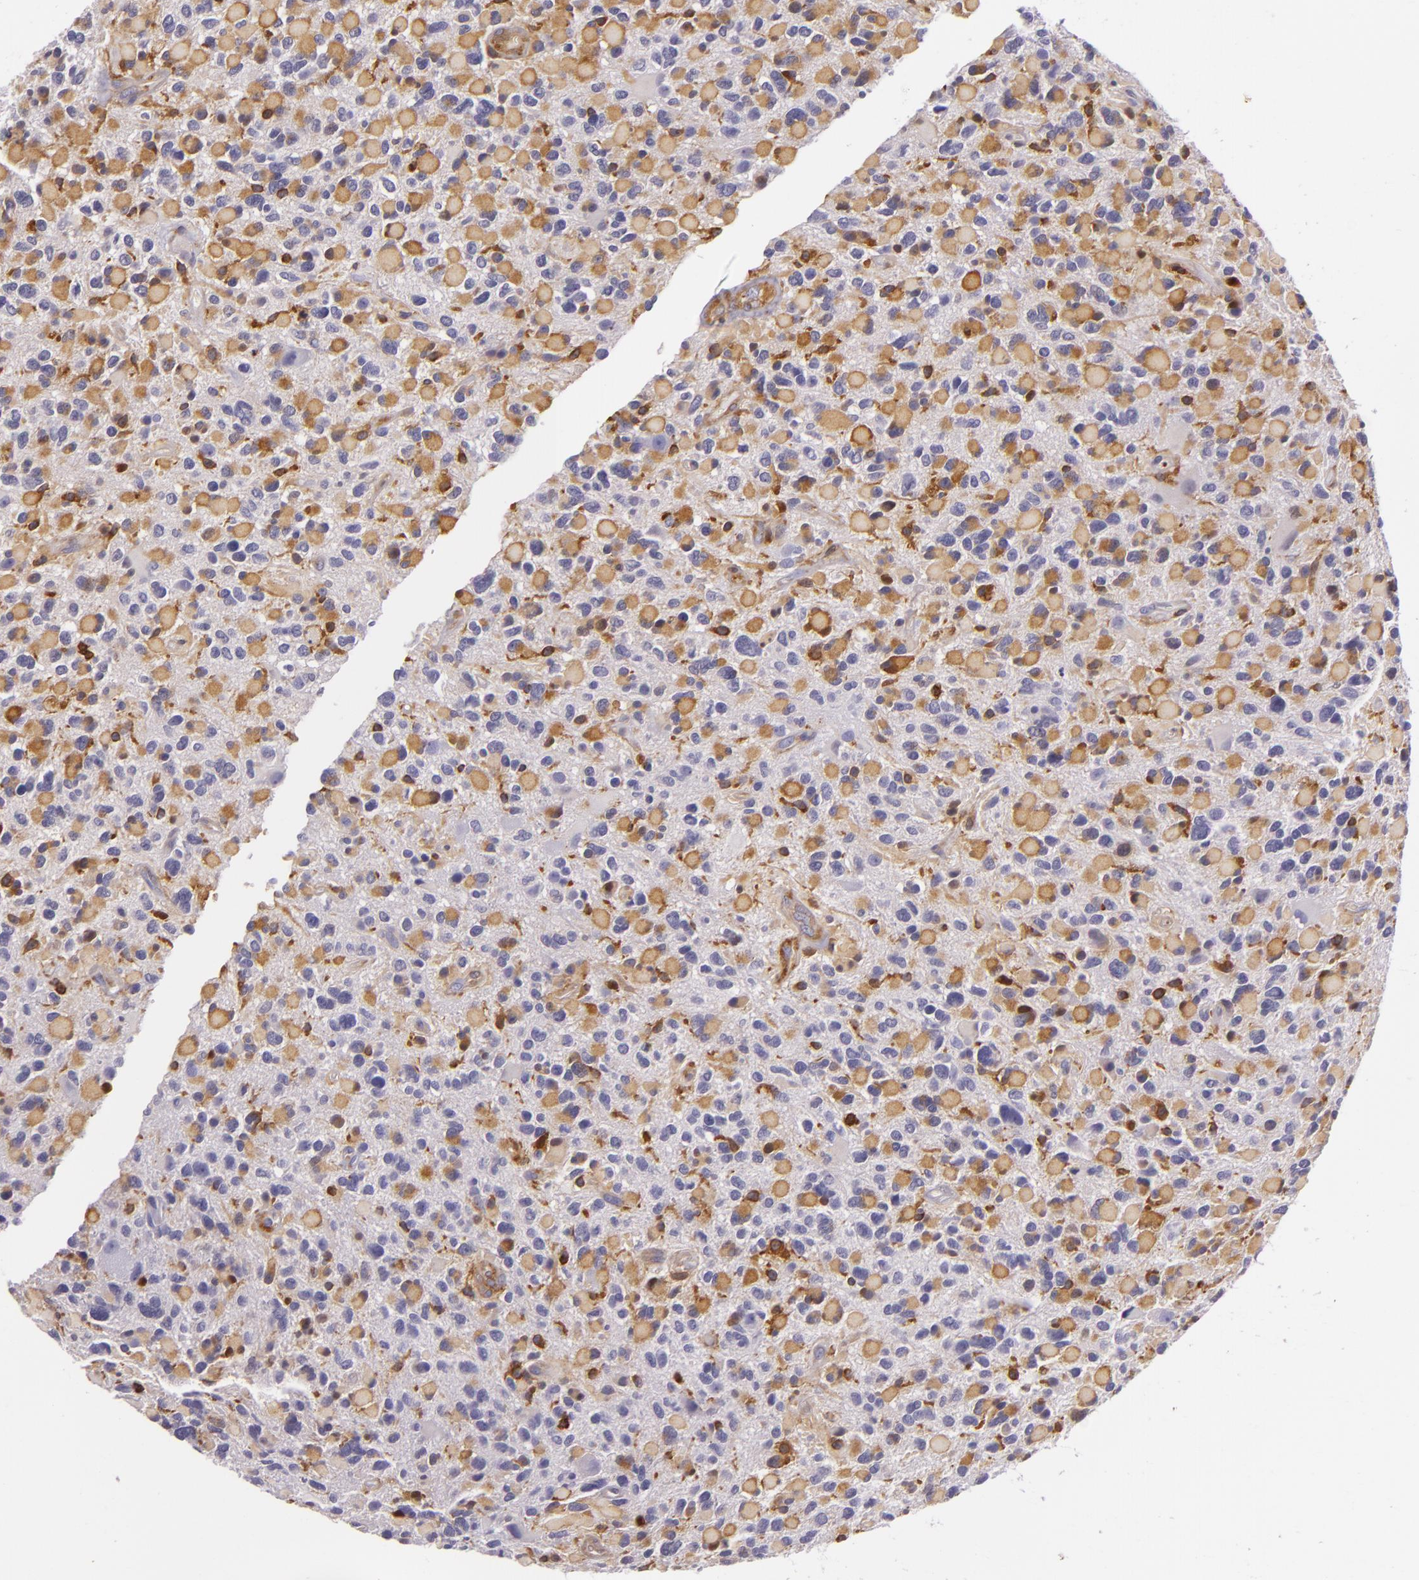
{"staining": {"intensity": "moderate", "quantity": ">75%", "location": "cytoplasmic/membranous"}, "tissue": "glioma", "cell_type": "Tumor cells", "image_type": "cancer", "snomed": [{"axis": "morphology", "description": "Glioma, malignant, High grade"}, {"axis": "topography", "description": "Brain"}], "caption": "Immunohistochemistry of human glioma demonstrates medium levels of moderate cytoplasmic/membranous staining in about >75% of tumor cells.", "gene": "TLN1", "patient": {"sex": "female", "age": 37}}